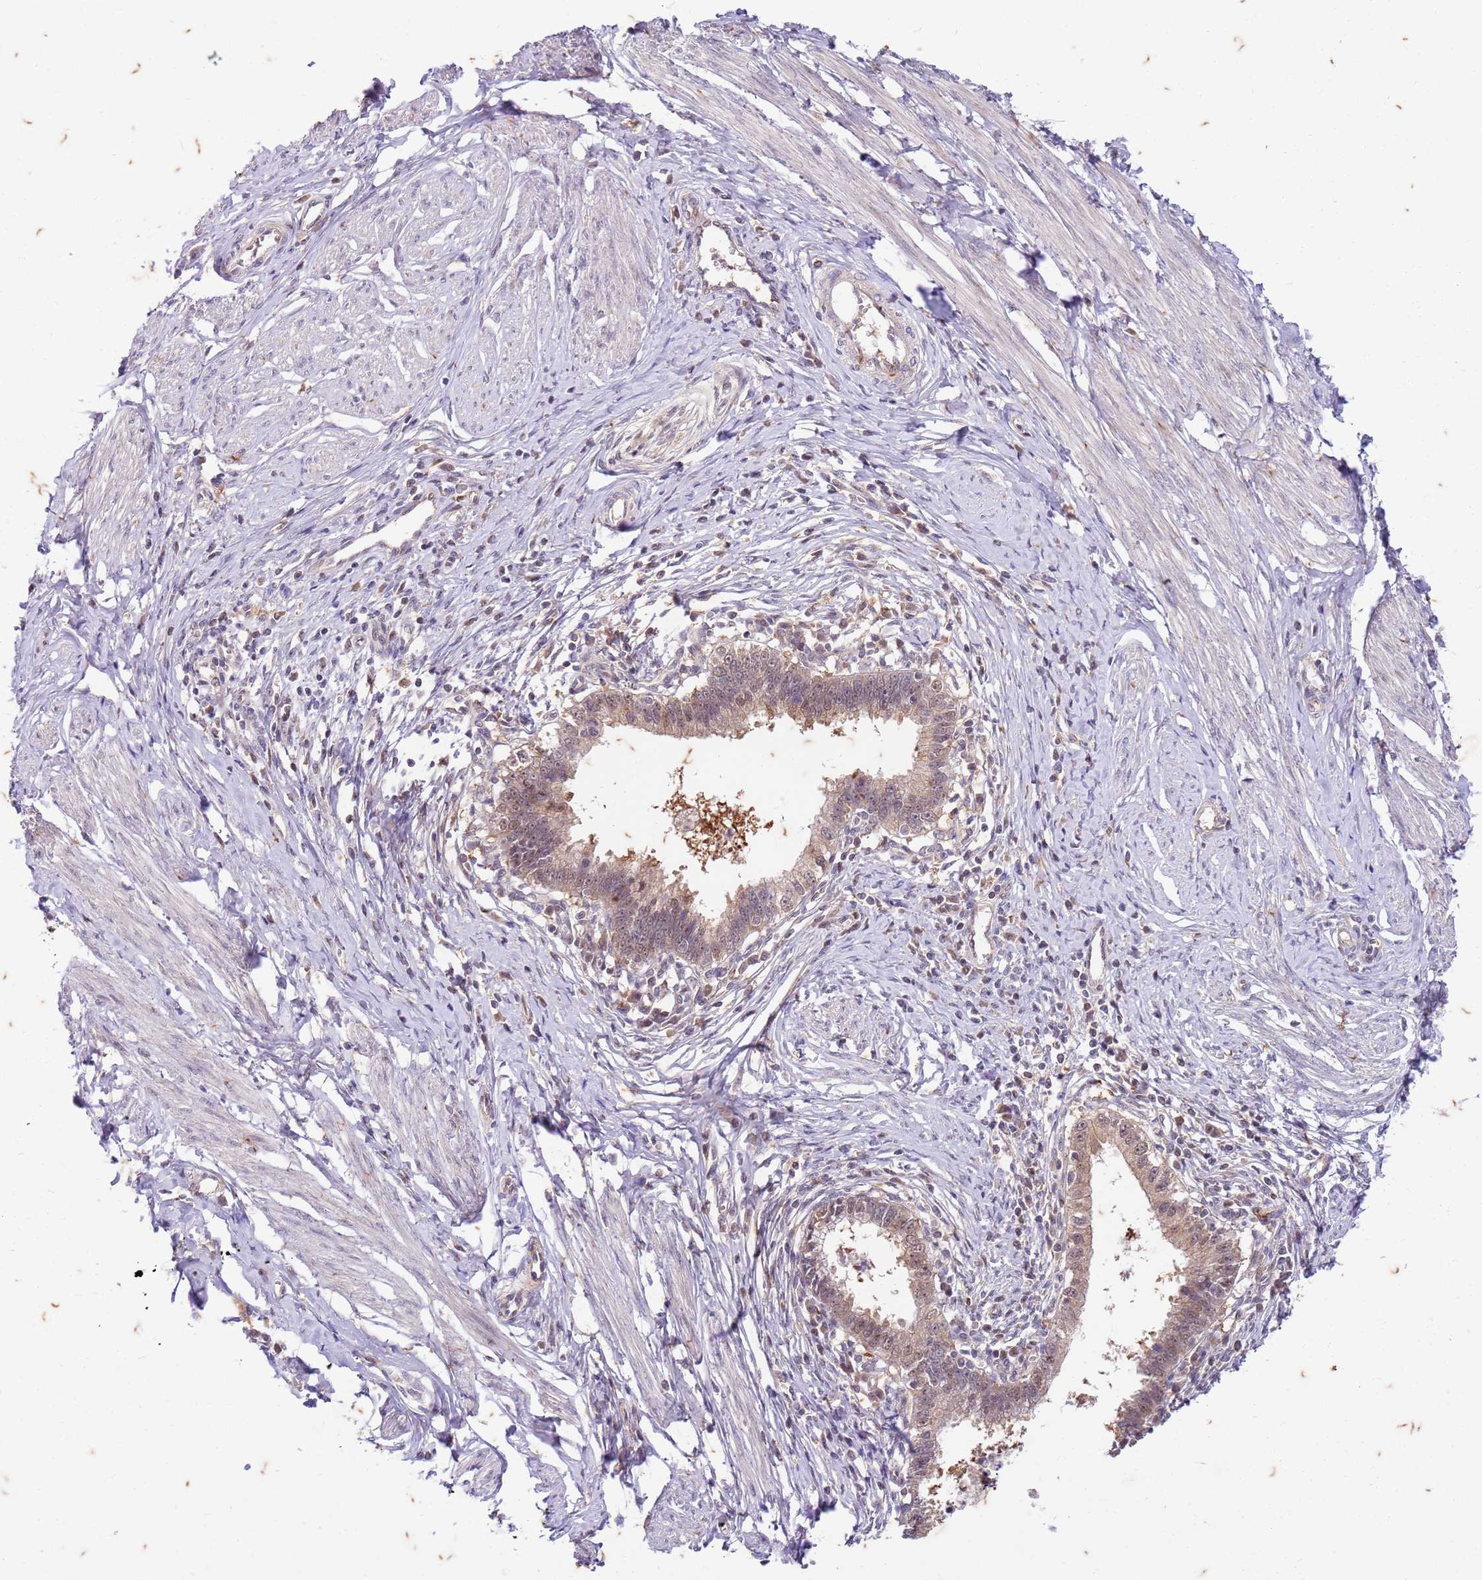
{"staining": {"intensity": "weak", "quantity": ">75%", "location": "cytoplasmic/membranous,nuclear"}, "tissue": "cervical cancer", "cell_type": "Tumor cells", "image_type": "cancer", "snomed": [{"axis": "morphology", "description": "Adenocarcinoma, NOS"}, {"axis": "topography", "description": "Cervix"}], "caption": "Tumor cells show weak cytoplasmic/membranous and nuclear positivity in about >75% of cells in cervical adenocarcinoma. (DAB = brown stain, brightfield microscopy at high magnification).", "gene": "RAPGEF3", "patient": {"sex": "female", "age": 36}}